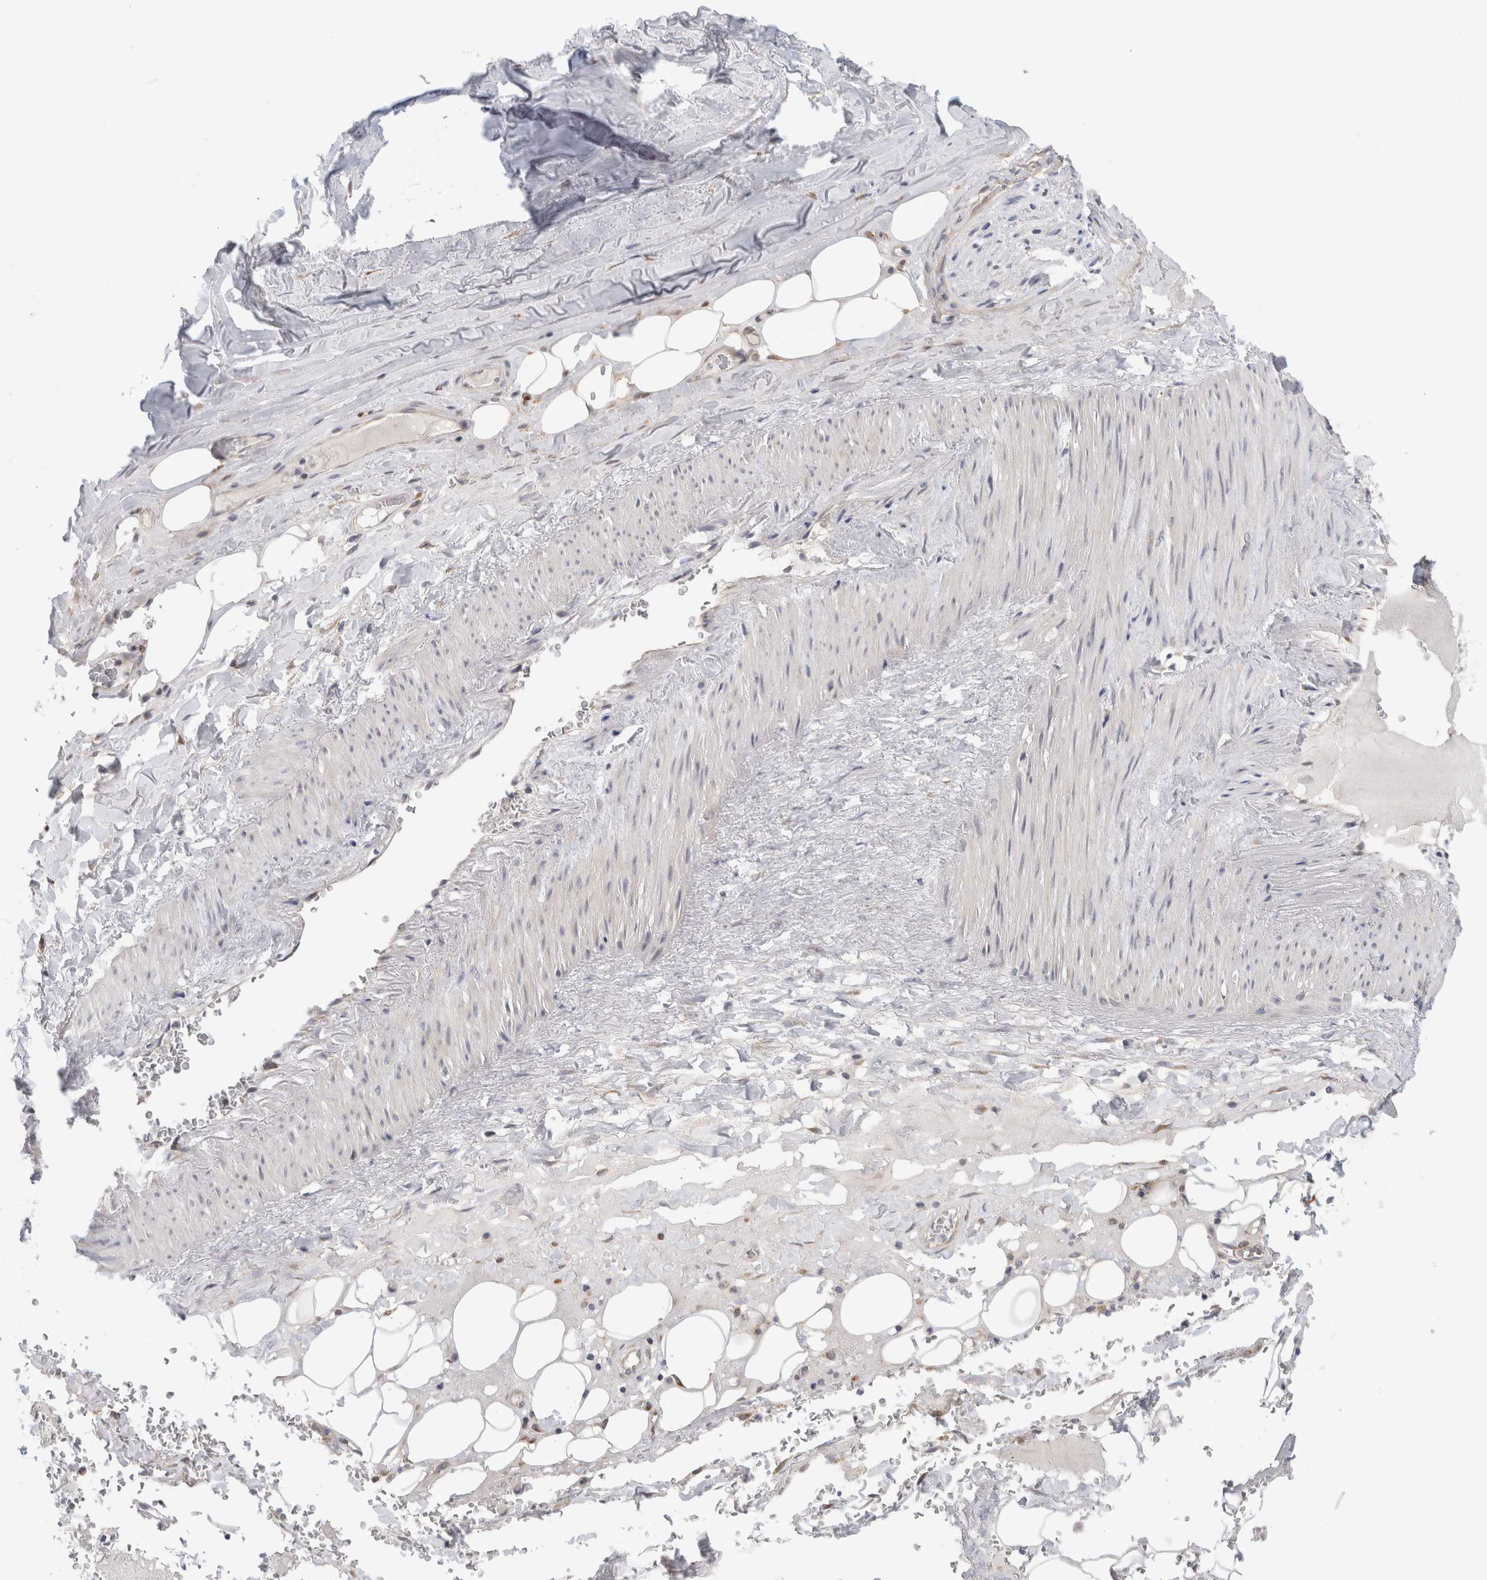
{"staining": {"intensity": "negative", "quantity": "none", "location": "none"}, "tissue": "adipose tissue", "cell_type": "Adipocytes", "image_type": "normal", "snomed": [{"axis": "morphology", "description": "Normal tissue, NOS"}, {"axis": "topography", "description": "Cartilage tissue"}], "caption": "This is an immunohistochemistry photomicrograph of benign human adipose tissue. There is no expression in adipocytes.", "gene": "SYTL5", "patient": {"sex": "female", "age": 63}}